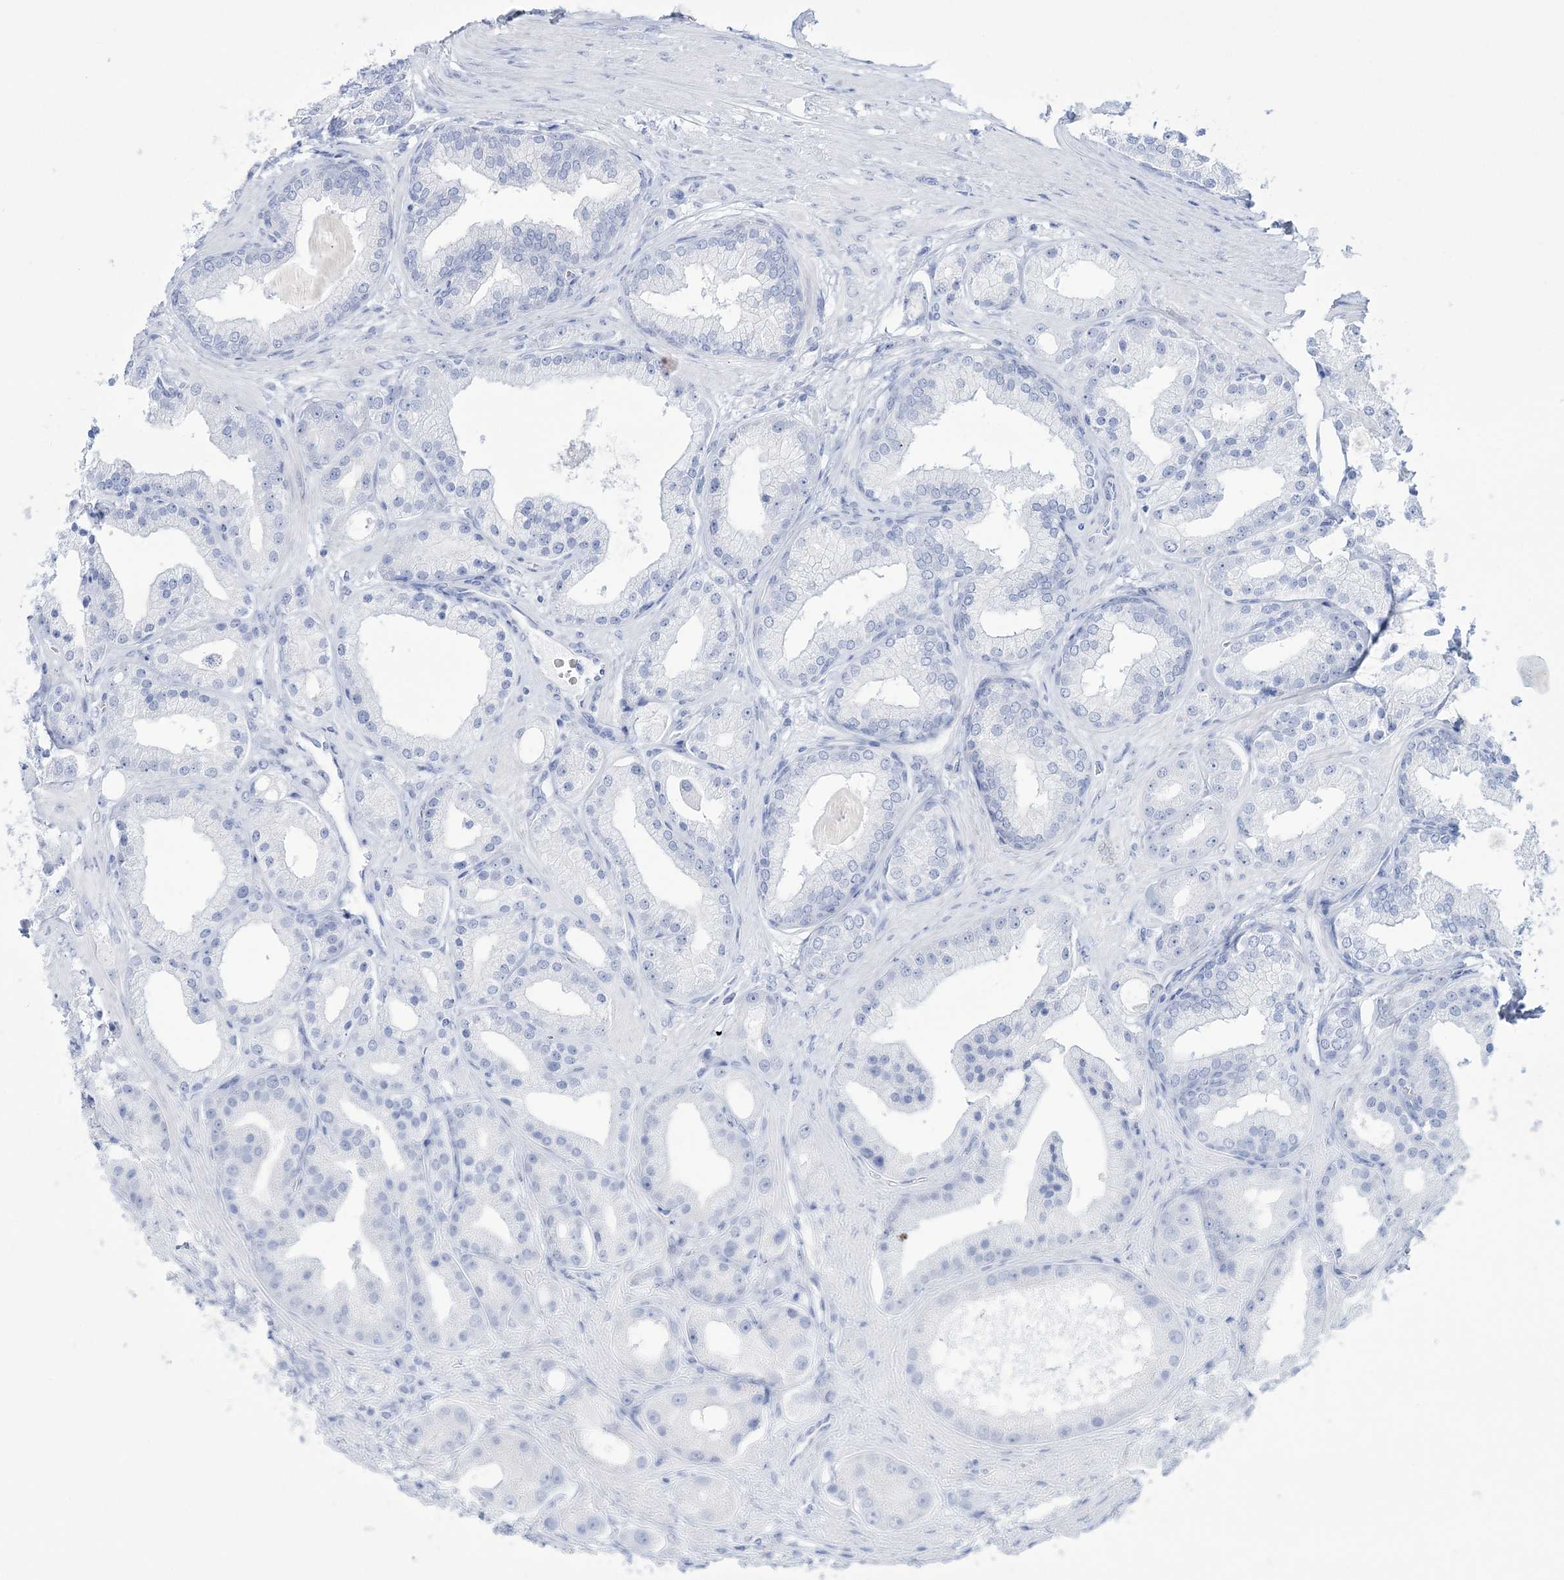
{"staining": {"intensity": "negative", "quantity": "none", "location": "none"}, "tissue": "prostate cancer", "cell_type": "Tumor cells", "image_type": "cancer", "snomed": [{"axis": "morphology", "description": "Adenocarcinoma, Low grade"}, {"axis": "topography", "description": "Prostate"}], "caption": "An immunohistochemistry photomicrograph of prostate cancer is shown. There is no staining in tumor cells of prostate cancer.", "gene": "RBP2", "patient": {"sex": "male", "age": 67}}